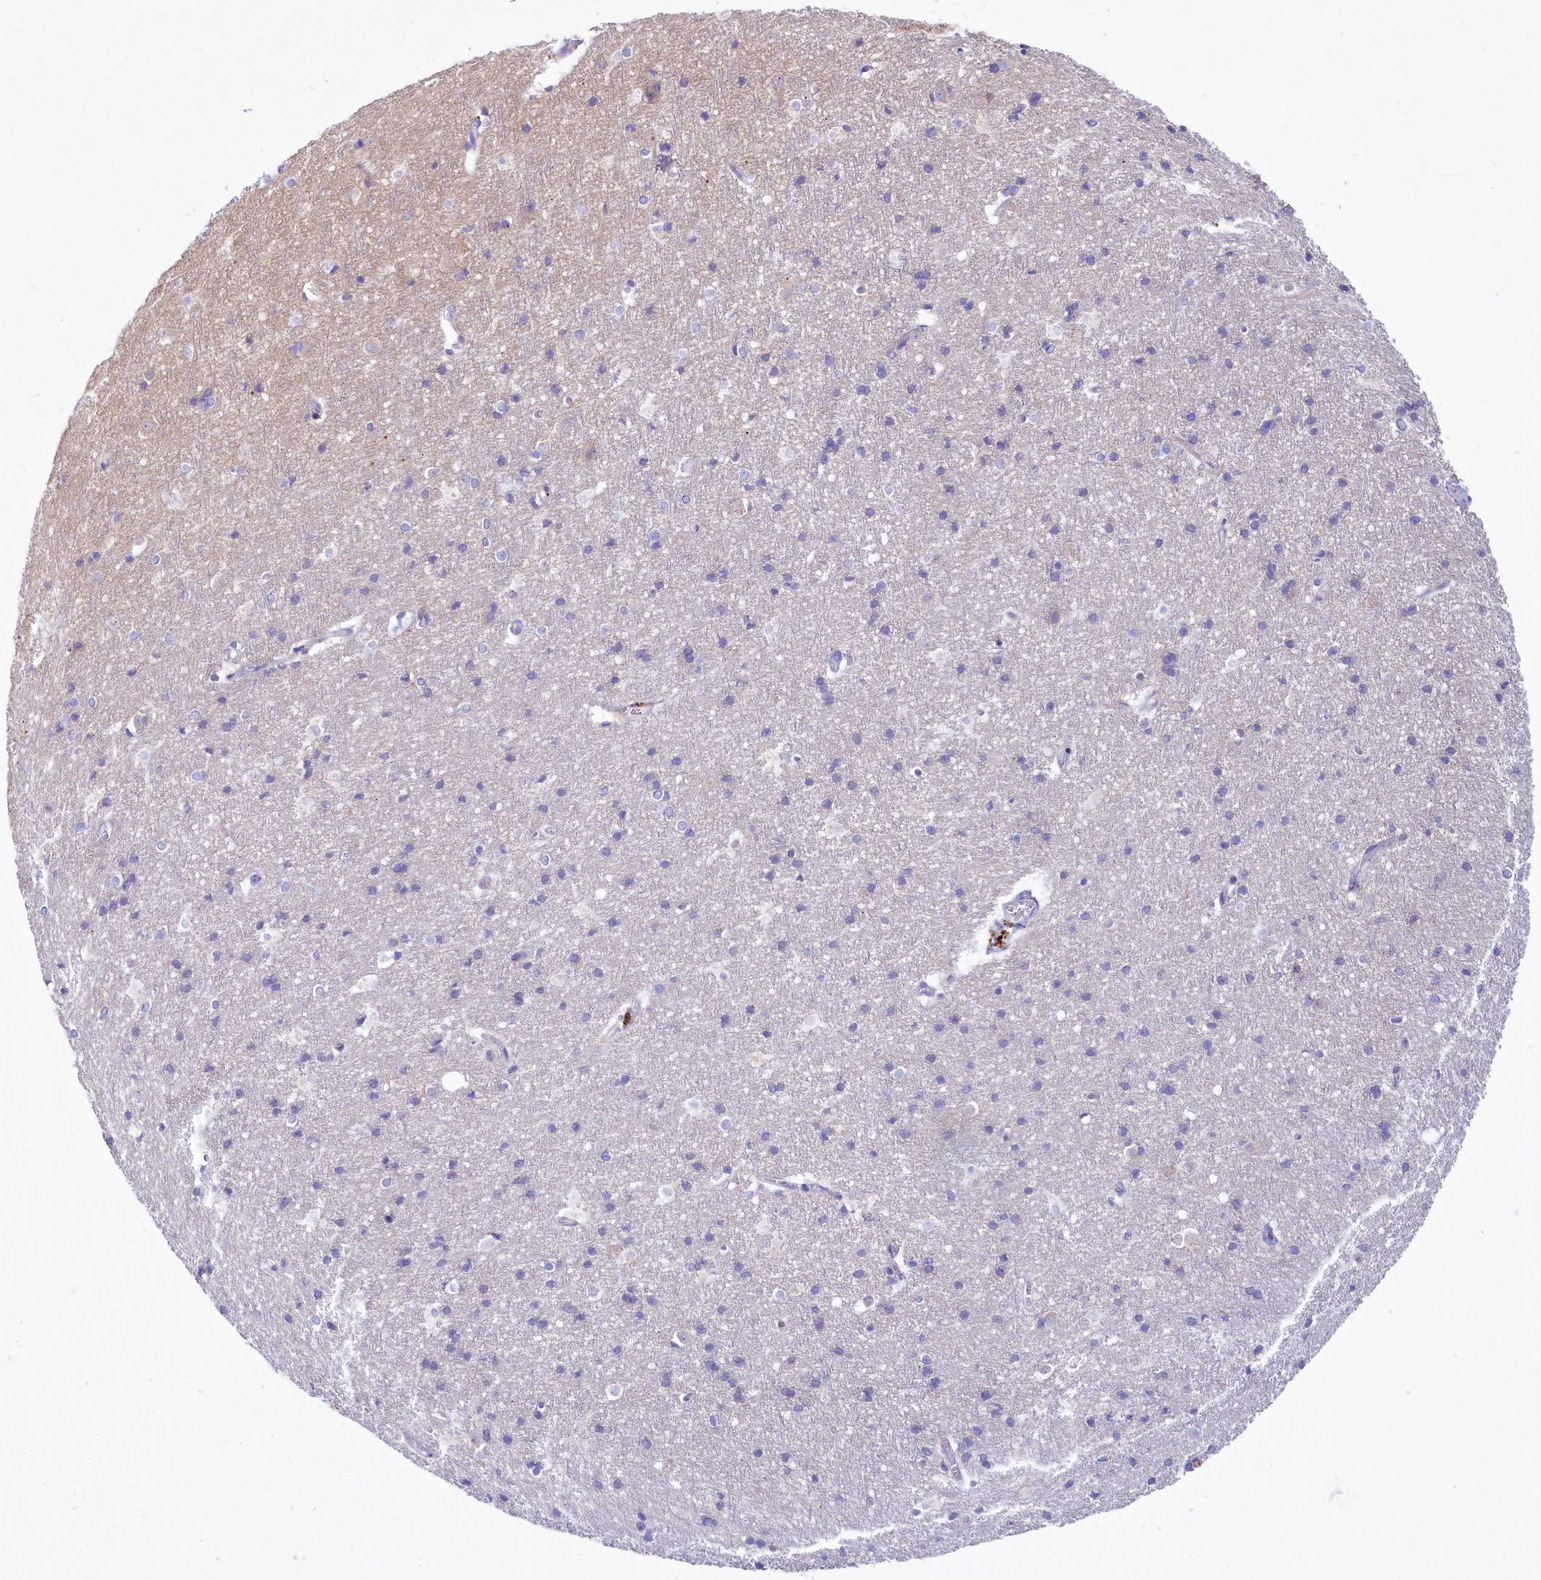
{"staining": {"intensity": "negative", "quantity": "none", "location": "none"}, "tissue": "cerebral cortex", "cell_type": "Endothelial cells", "image_type": "normal", "snomed": [{"axis": "morphology", "description": "Normal tissue, NOS"}, {"axis": "topography", "description": "Cerebral cortex"}], "caption": "This is an IHC photomicrograph of normal human cerebral cortex. There is no positivity in endothelial cells.", "gene": "VPS26B", "patient": {"sex": "male", "age": 54}}